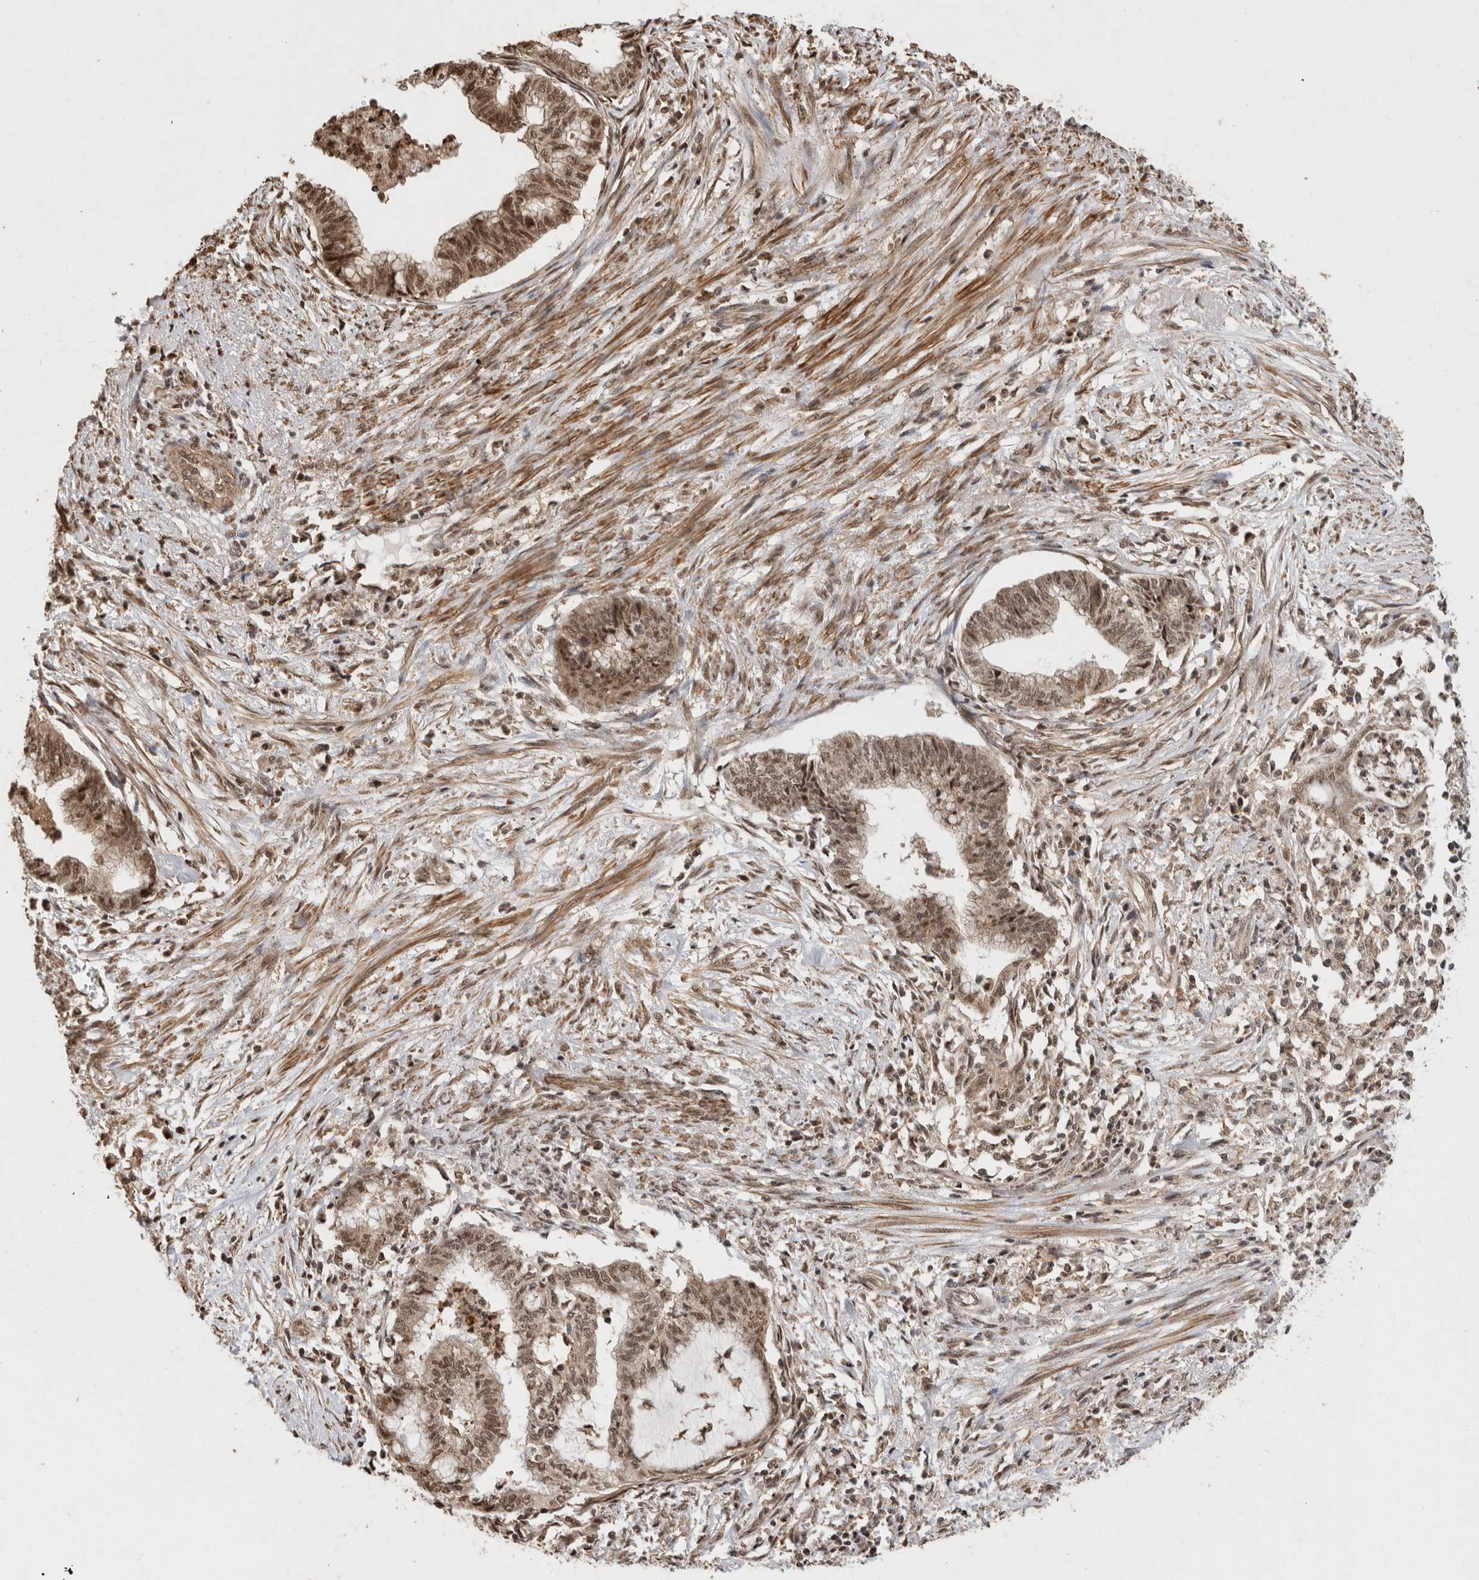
{"staining": {"intensity": "moderate", "quantity": ">75%", "location": "cytoplasmic/membranous,nuclear"}, "tissue": "endometrial cancer", "cell_type": "Tumor cells", "image_type": "cancer", "snomed": [{"axis": "morphology", "description": "Necrosis, NOS"}, {"axis": "morphology", "description": "Adenocarcinoma, NOS"}, {"axis": "topography", "description": "Endometrium"}], "caption": "Immunohistochemical staining of endometrial adenocarcinoma demonstrates moderate cytoplasmic/membranous and nuclear protein staining in about >75% of tumor cells. (Stains: DAB (3,3'-diaminobenzidine) in brown, nuclei in blue, Microscopy: brightfield microscopy at high magnification).", "gene": "KEAP1", "patient": {"sex": "female", "age": 79}}